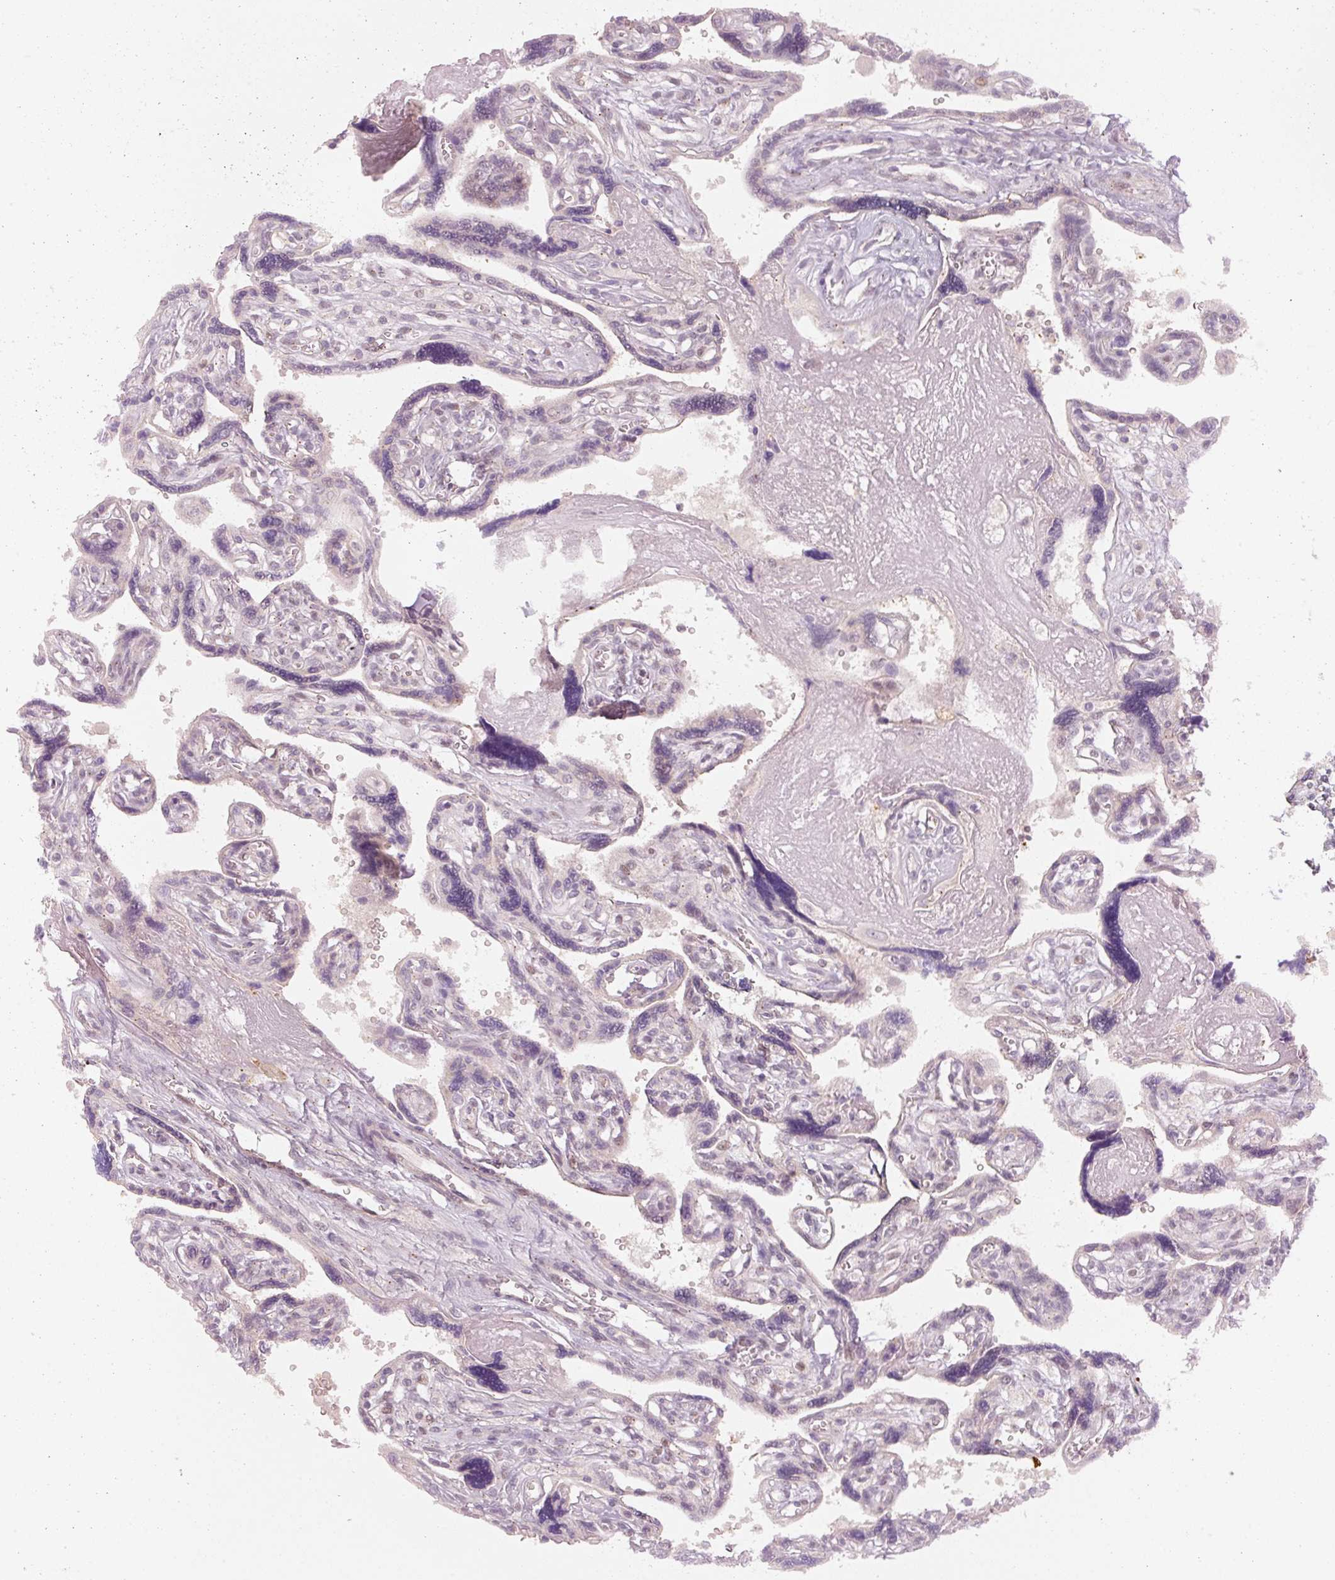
{"staining": {"intensity": "weak", "quantity": ">75%", "location": "cytoplasmic/membranous"}, "tissue": "placenta", "cell_type": "Decidual cells", "image_type": "normal", "snomed": [{"axis": "morphology", "description": "Normal tissue, NOS"}, {"axis": "topography", "description": "Placenta"}], "caption": "This is an image of IHC staining of benign placenta, which shows weak staining in the cytoplasmic/membranous of decidual cells.", "gene": "DAPP1", "patient": {"sex": "female", "age": 39}}